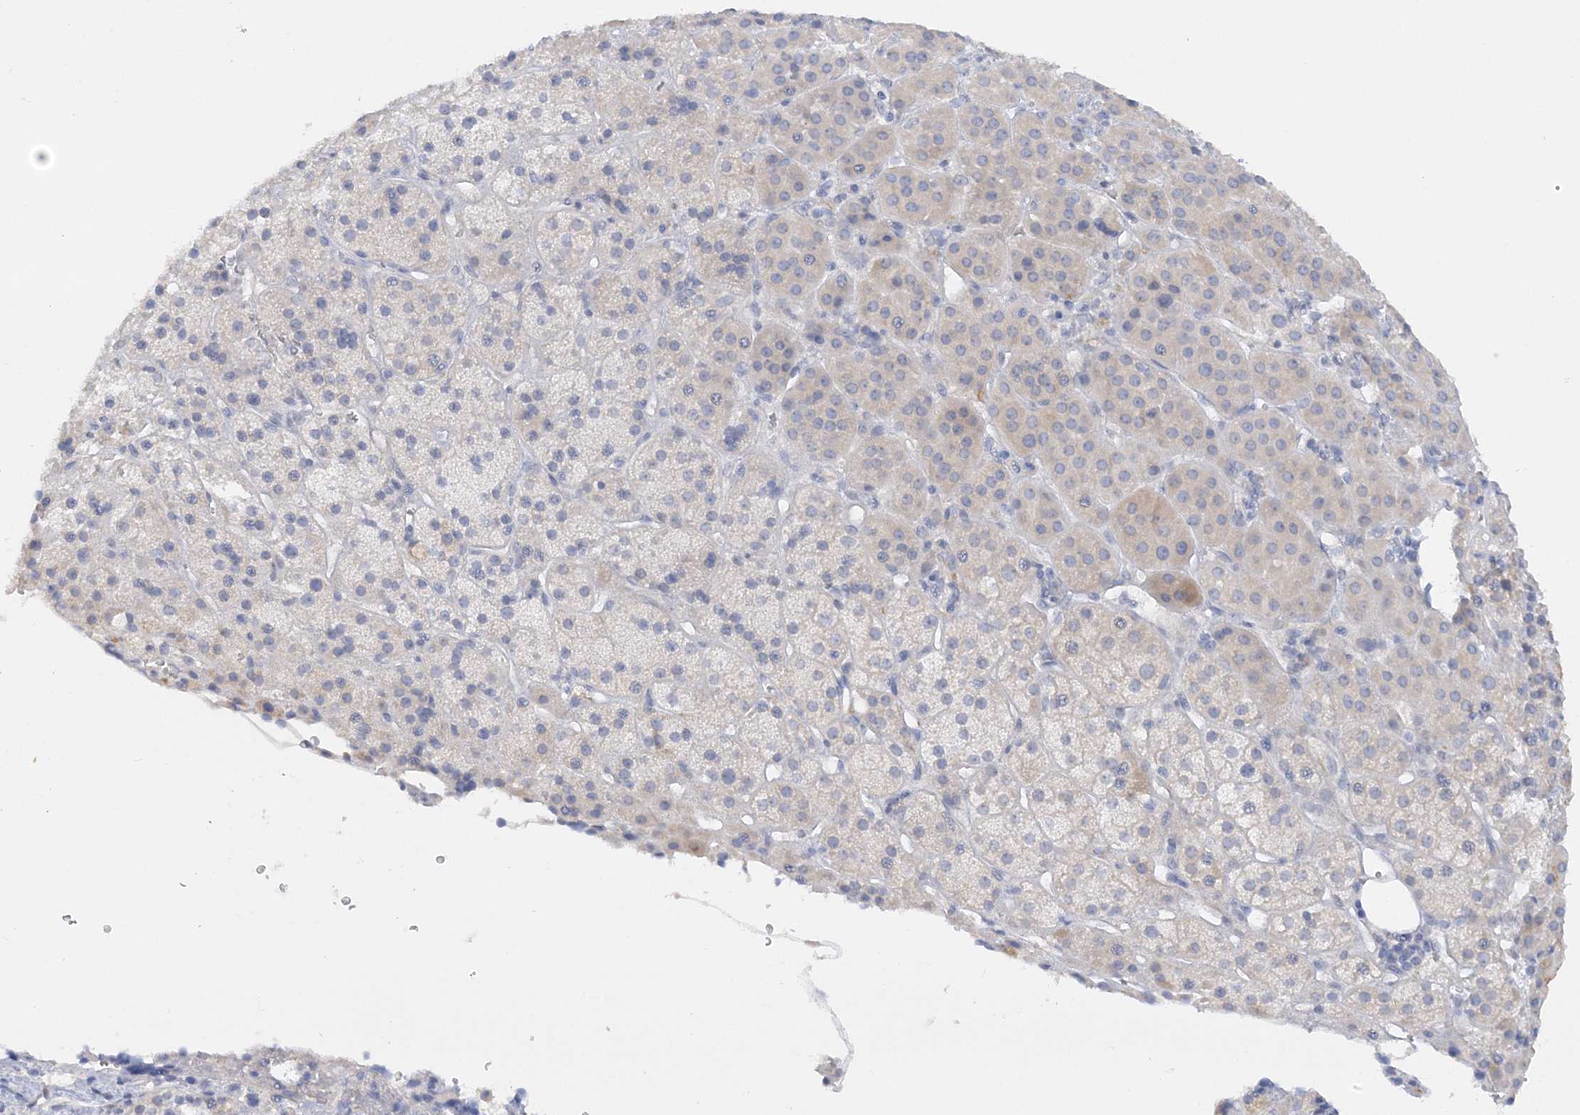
{"staining": {"intensity": "negative", "quantity": "none", "location": "none"}, "tissue": "adrenal gland", "cell_type": "Glandular cells", "image_type": "normal", "snomed": [{"axis": "morphology", "description": "Normal tissue, NOS"}, {"axis": "topography", "description": "Adrenal gland"}], "caption": "Glandular cells show no significant staining in unremarkable adrenal gland. (DAB immunohistochemistry visualized using brightfield microscopy, high magnification).", "gene": "ENSG00000288637", "patient": {"sex": "female", "age": 57}}